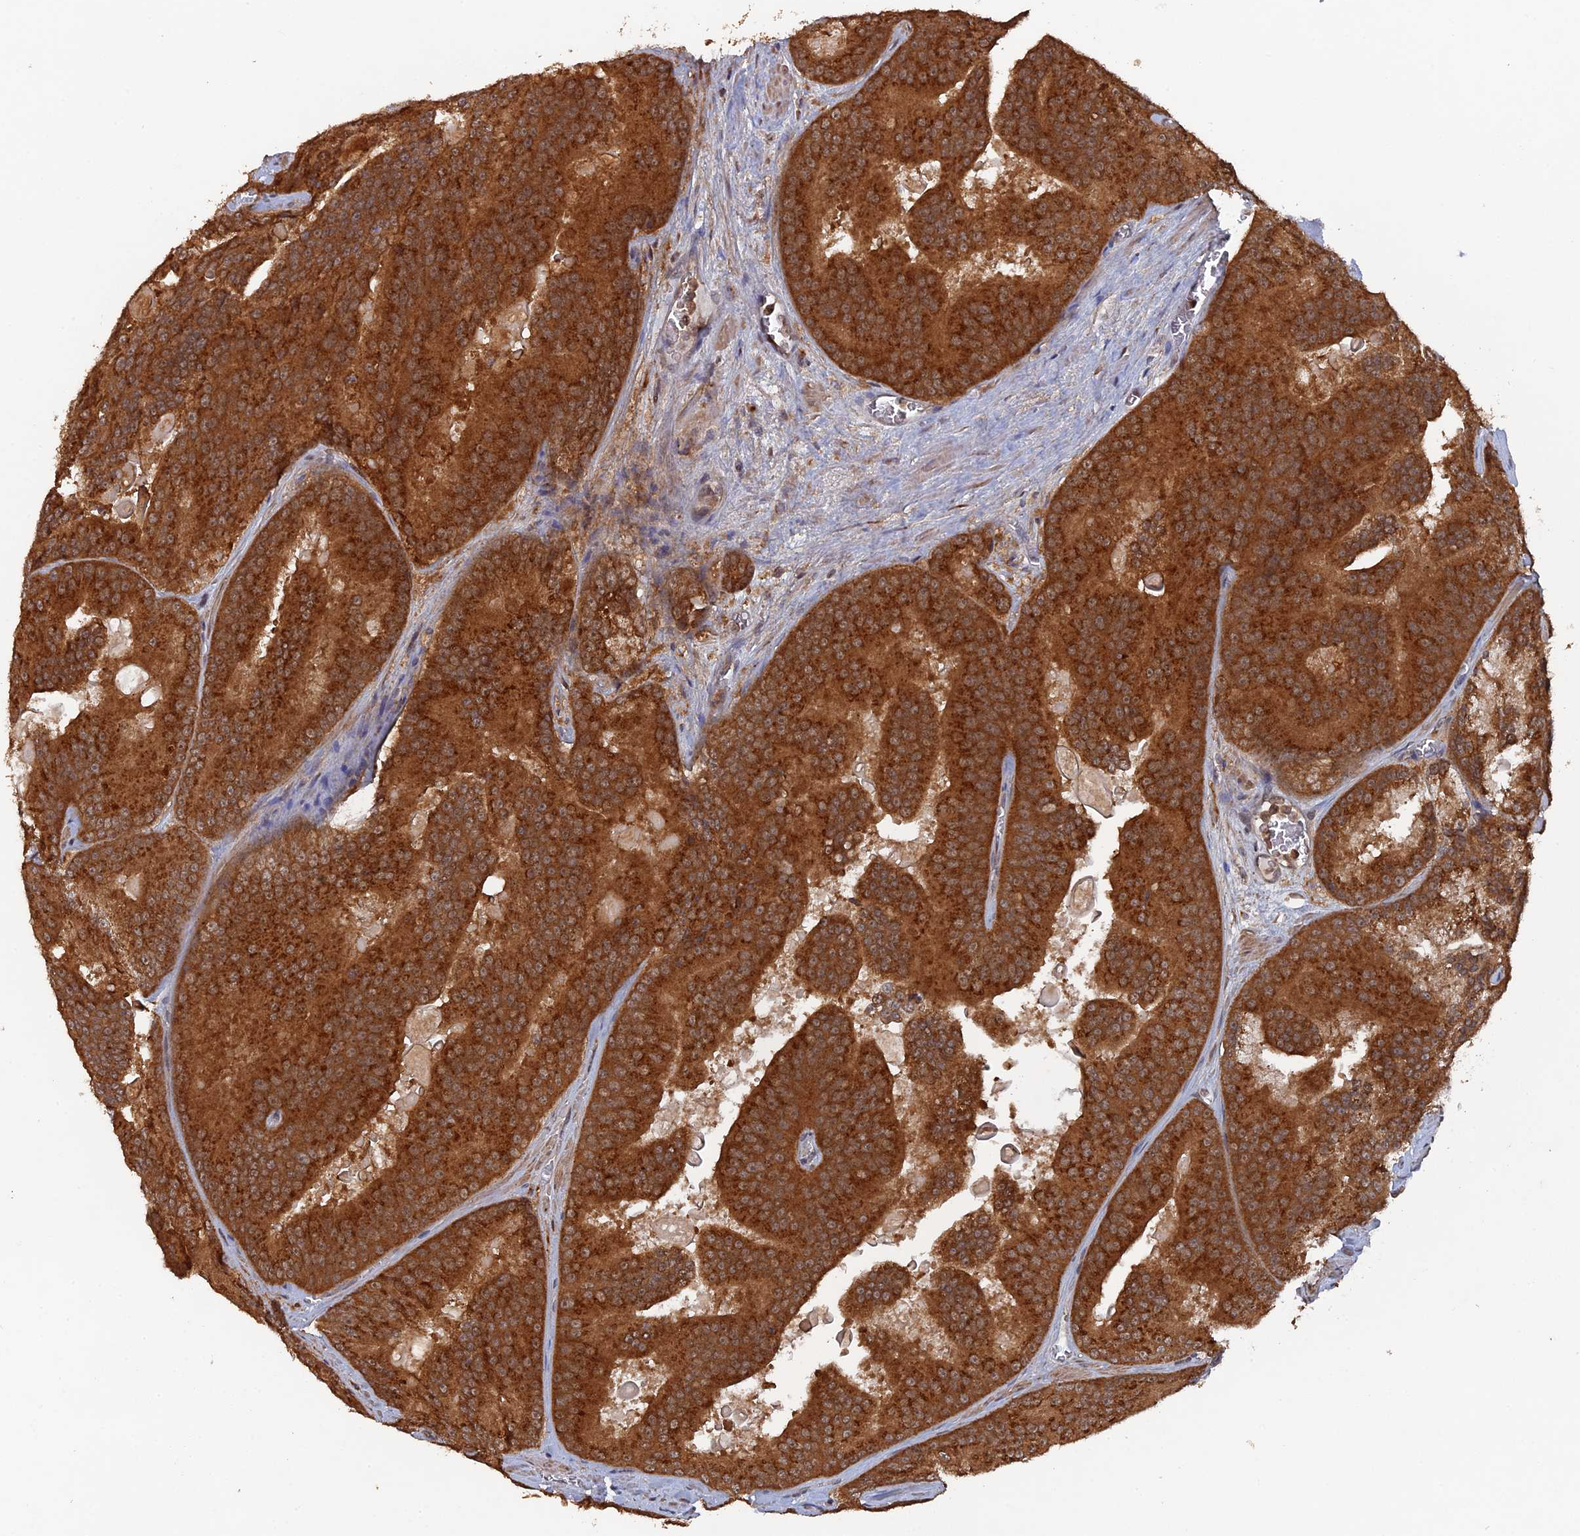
{"staining": {"intensity": "strong", "quantity": ">75%", "location": "cytoplasmic/membranous"}, "tissue": "prostate cancer", "cell_type": "Tumor cells", "image_type": "cancer", "snomed": [{"axis": "morphology", "description": "Adenocarcinoma, High grade"}, {"axis": "topography", "description": "Prostate"}], "caption": "High-magnification brightfield microscopy of adenocarcinoma (high-grade) (prostate) stained with DAB (brown) and counterstained with hematoxylin (blue). tumor cells exhibit strong cytoplasmic/membranous positivity is identified in about>75% of cells. (DAB = brown stain, brightfield microscopy at high magnification).", "gene": "VPS37C", "patient": {"sex": "male", "age": 61}}